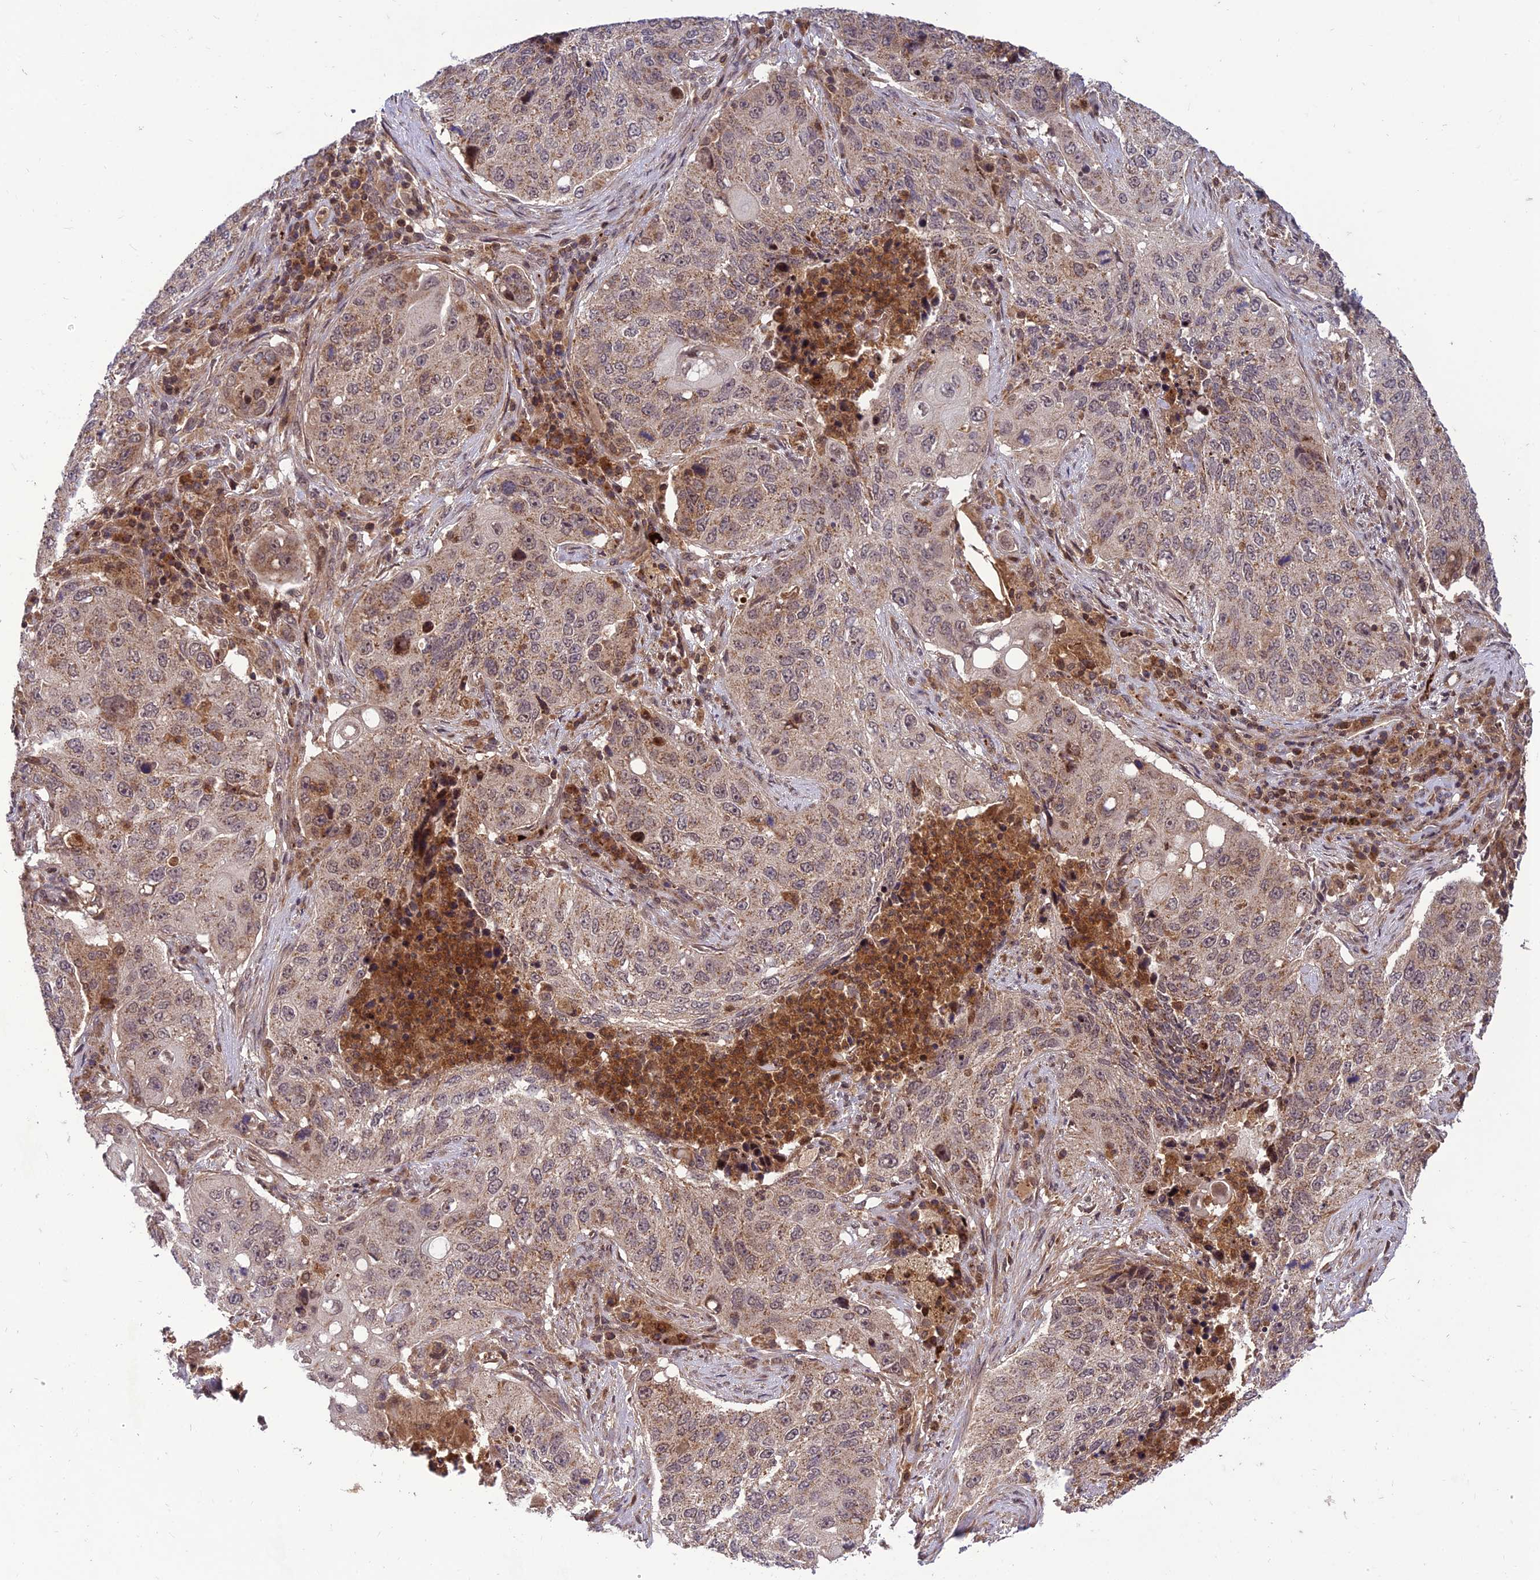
{"staining": {"intensity": "weak", "quantity": ">75%", "location": "cytoplasmic/membranous"}, "tissue": "lung cancer", "cell_type": "Tumor cells", "image_type": "cancer", "snomed": [{"axis": "morphology", "description": "Squamous cell carcinoma, NOS"}, {"axis": "topography", "description": "Lung"}], "caption": "Immunohistochemistry (DAB (3,3'-diaminobenzidine)) staining of lung cancer (squamous cell carcinoma) reveals weak cytoplasmic/membranous protein staining in approximately >75% of tumor cells.", "gene": "NDUFC1", "patient": {"sex": "female", "age": 63}}